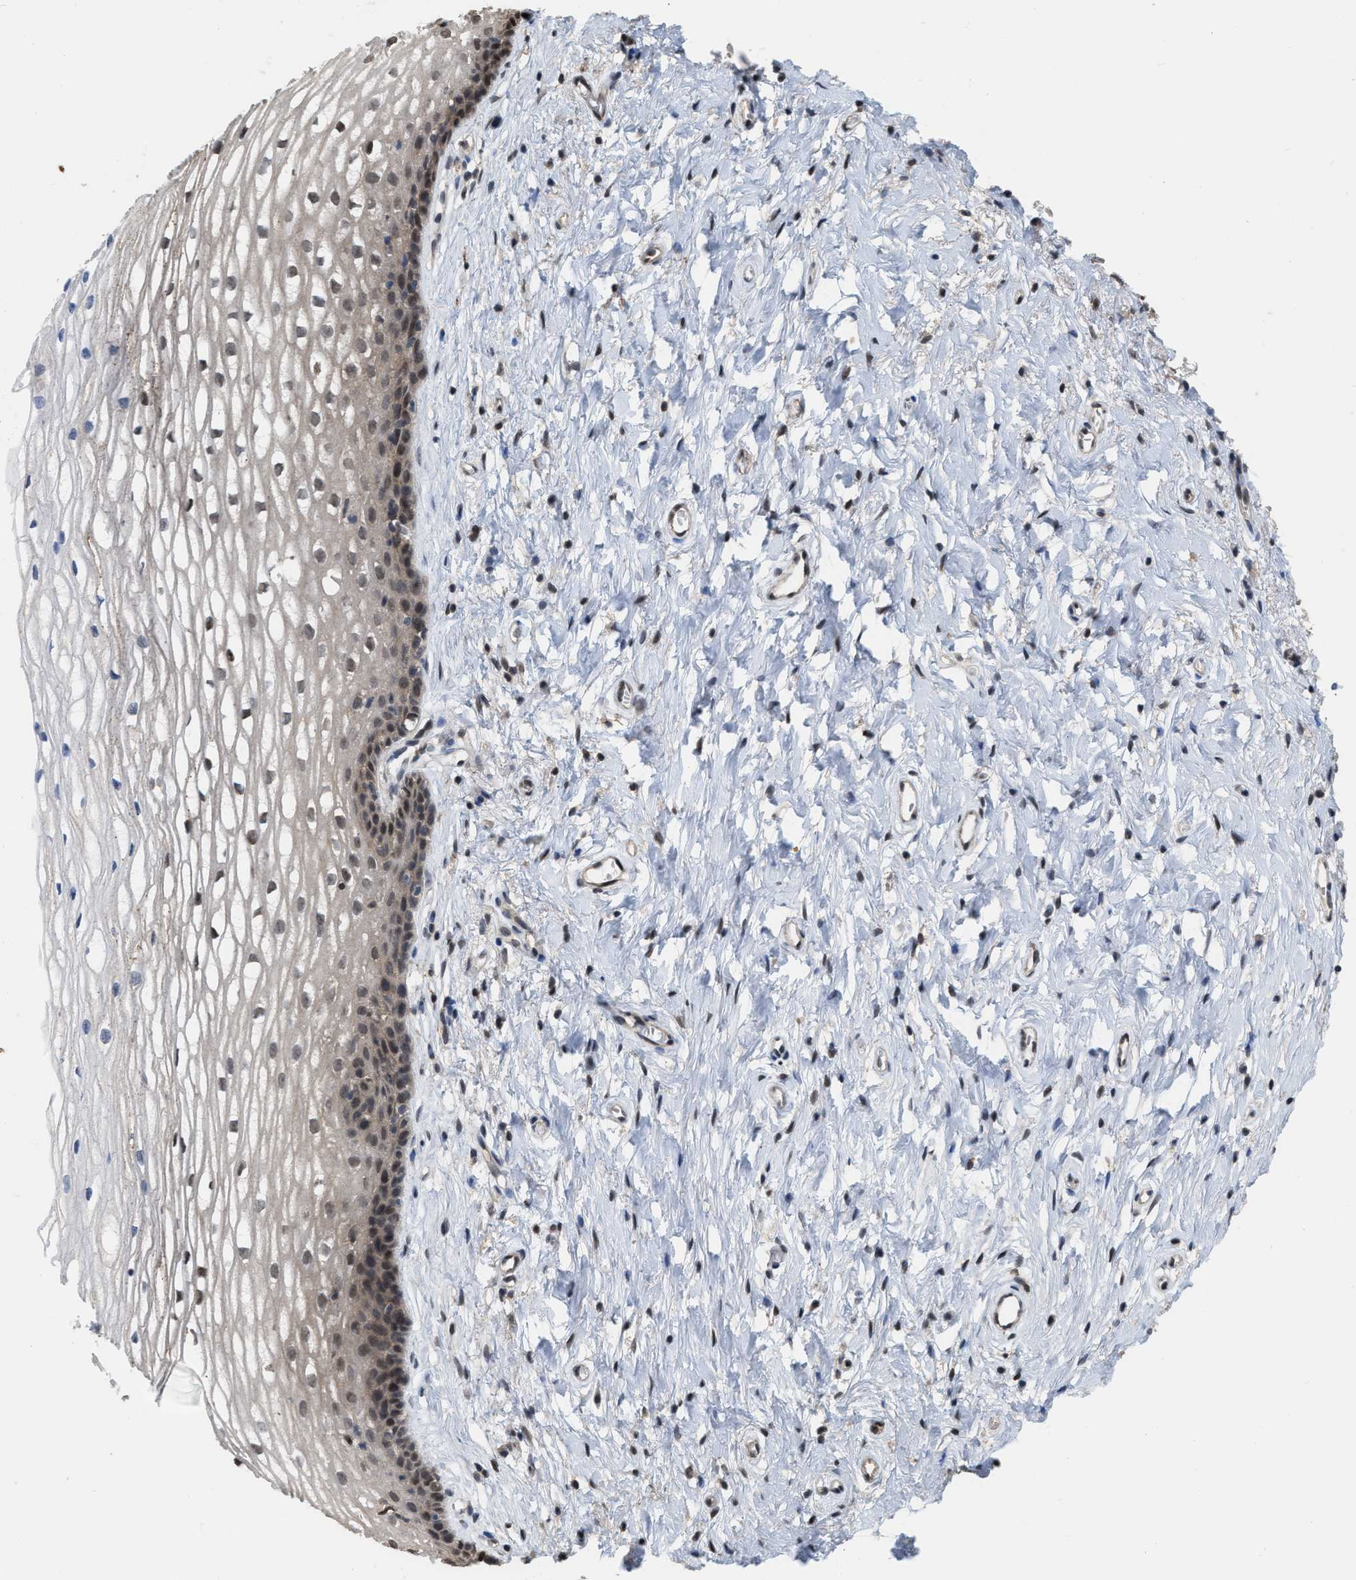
{"staining": {"intensity": "moderate", "quantity": ">75%", "location": "cytoplasmic/membranous,nuclear"}, "tissue": "cervix", "cell_type": "Glandular cells", "image_type": "normal", "snomed": [{"axis": "morphology", "description": "Normal tissue, NOS"}, {"axis": "topography", "description": "Cervix"}], "caption": "Immunohistochemistry of benign human cervix reveals medium levels of moderate cytoplasmic/membranous,nuclear positivity in approximately >75% of glandular cells.", "gene": "BAIAP2L1", "patient": {"sex": "female", "age": 77}}